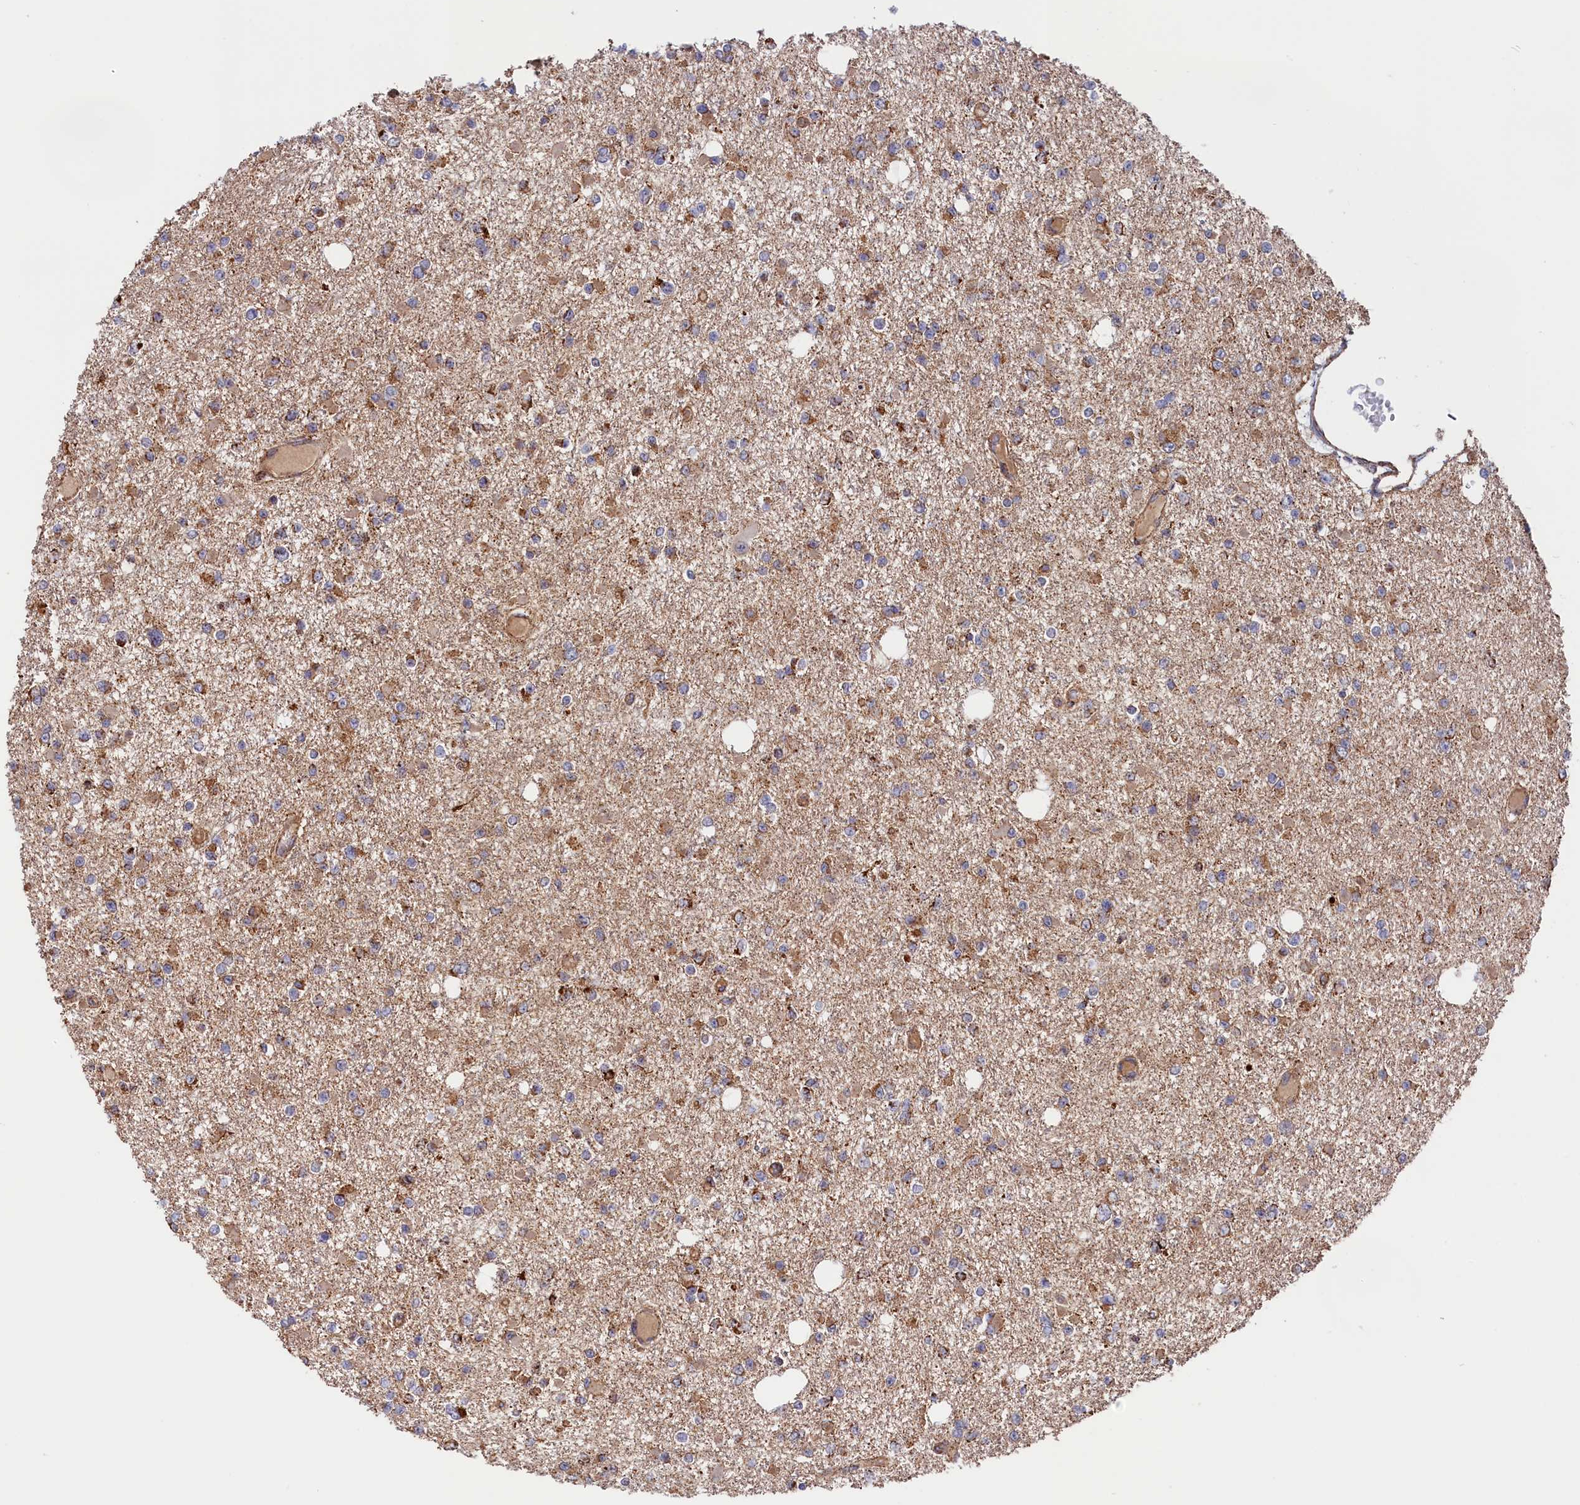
{"staining": {"intensity": "weak", "quantity": "<25%", "location": "cytoplasmic/membranous"}, "tissue": "glioma", "cell_type": "Tumor cells", "image_type": "cancer", "snomed": [{"axis": "morphology", "description": "Glioma, malignant, Low grade"}, {"axis": "topography", "description": "Brain"}], "caption": "Immunohistochemical staining of human glioma exhibits no significant positivity in tumor cells.", "gene": "MACROD1", "patient": {"sex": "female", "age": 22}}